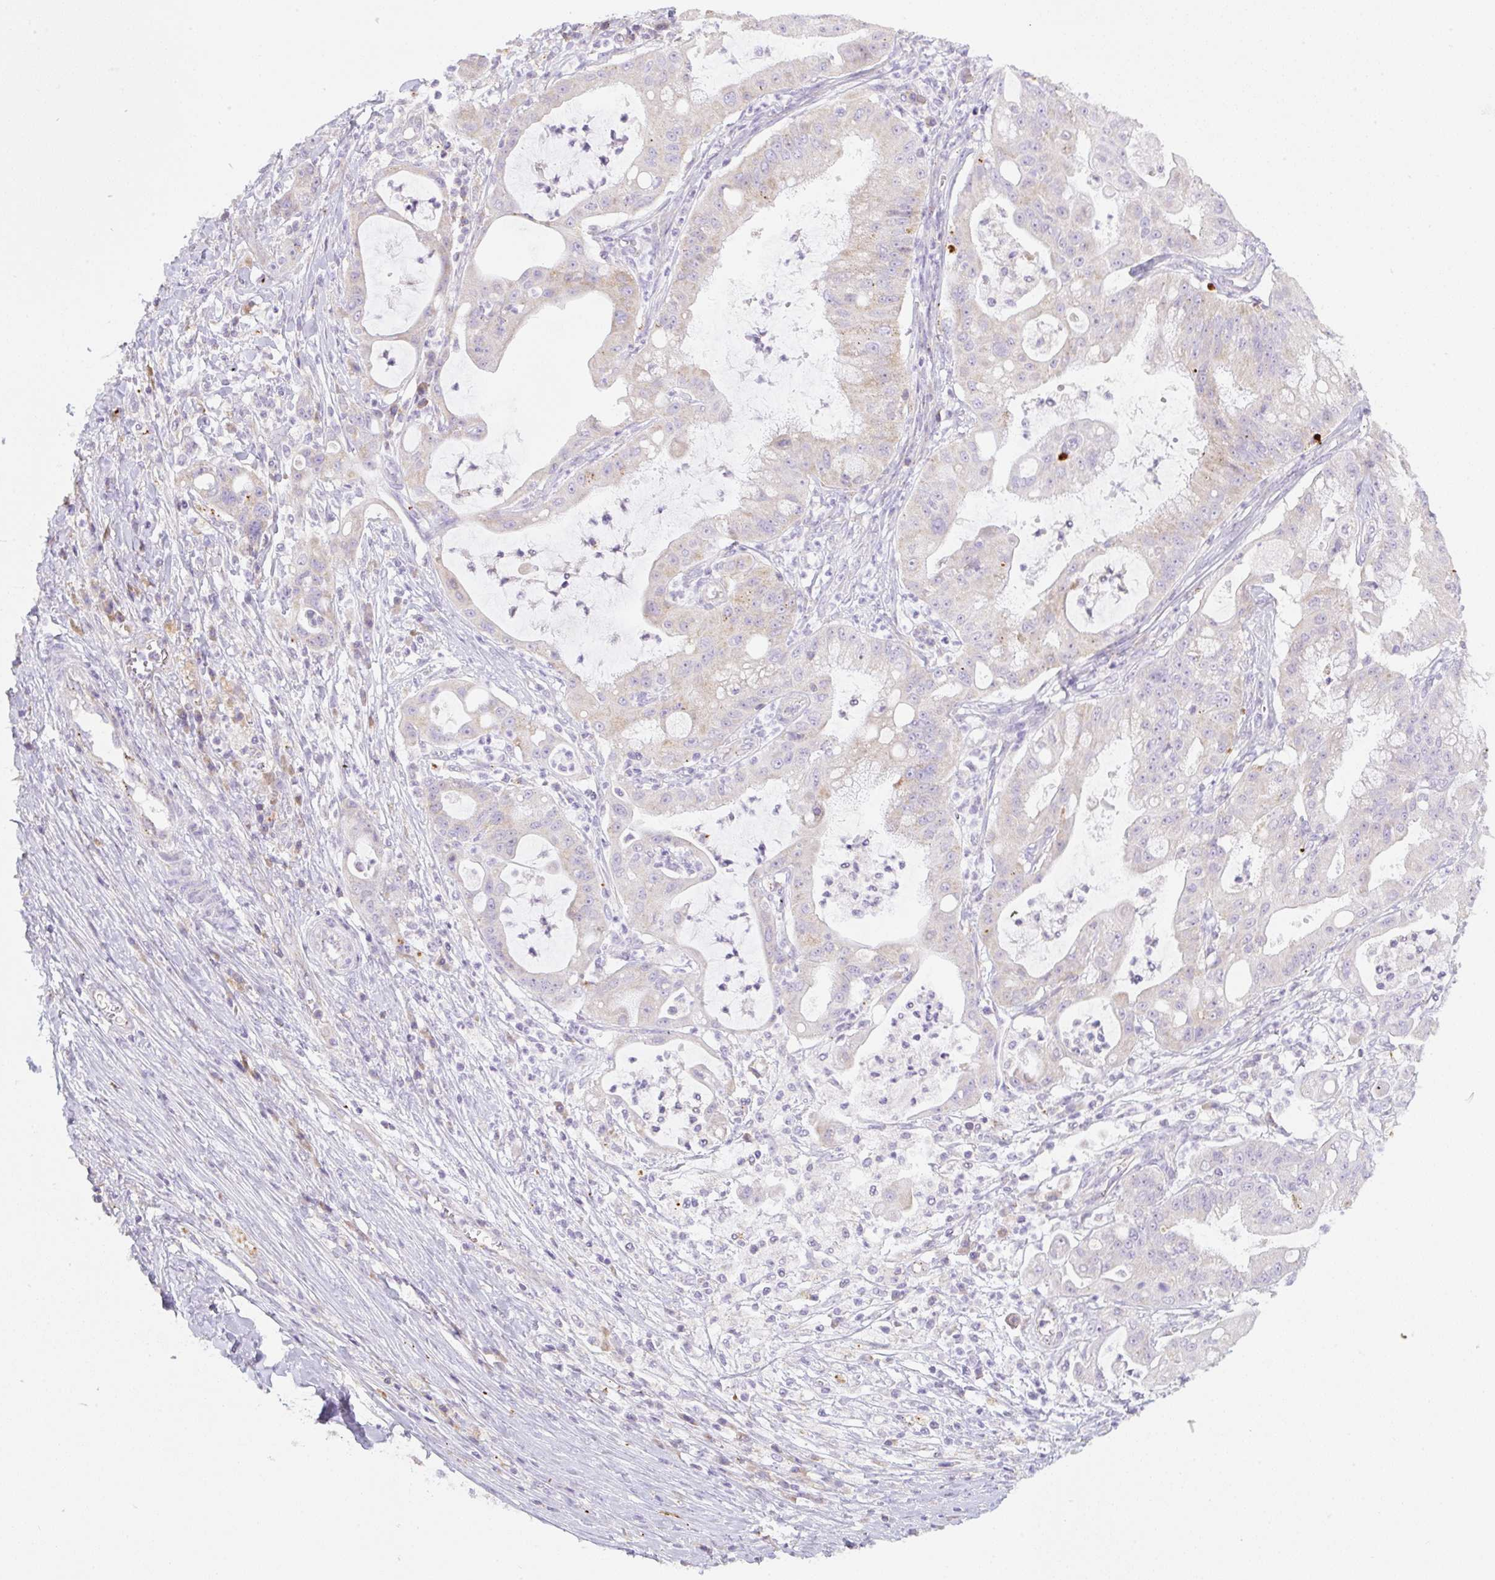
{"staining": {"intensity": "weak", "quantity": "25%-75%", "location": "cytoplasmic/membranous"}, "tissue": "ovarian cancer", "cell_type": "Tumor cells", "image_type": "cancer", "snomed": [{"axis": "morphology", "description": "Cystadenocarcinoma, mucinous, NOS"}, {"axis": "topography", "description": "Ovary"}], "caption": "Immunohistochemical staining of mucinous cystadenocarcinoma (ovarian) displays weak cytoplasmic/membranous protein positivity in approximately 25%-75% of tumor cells.", "gene": "CLEC3A", "patient": {"sex": "female", "age": 70}}